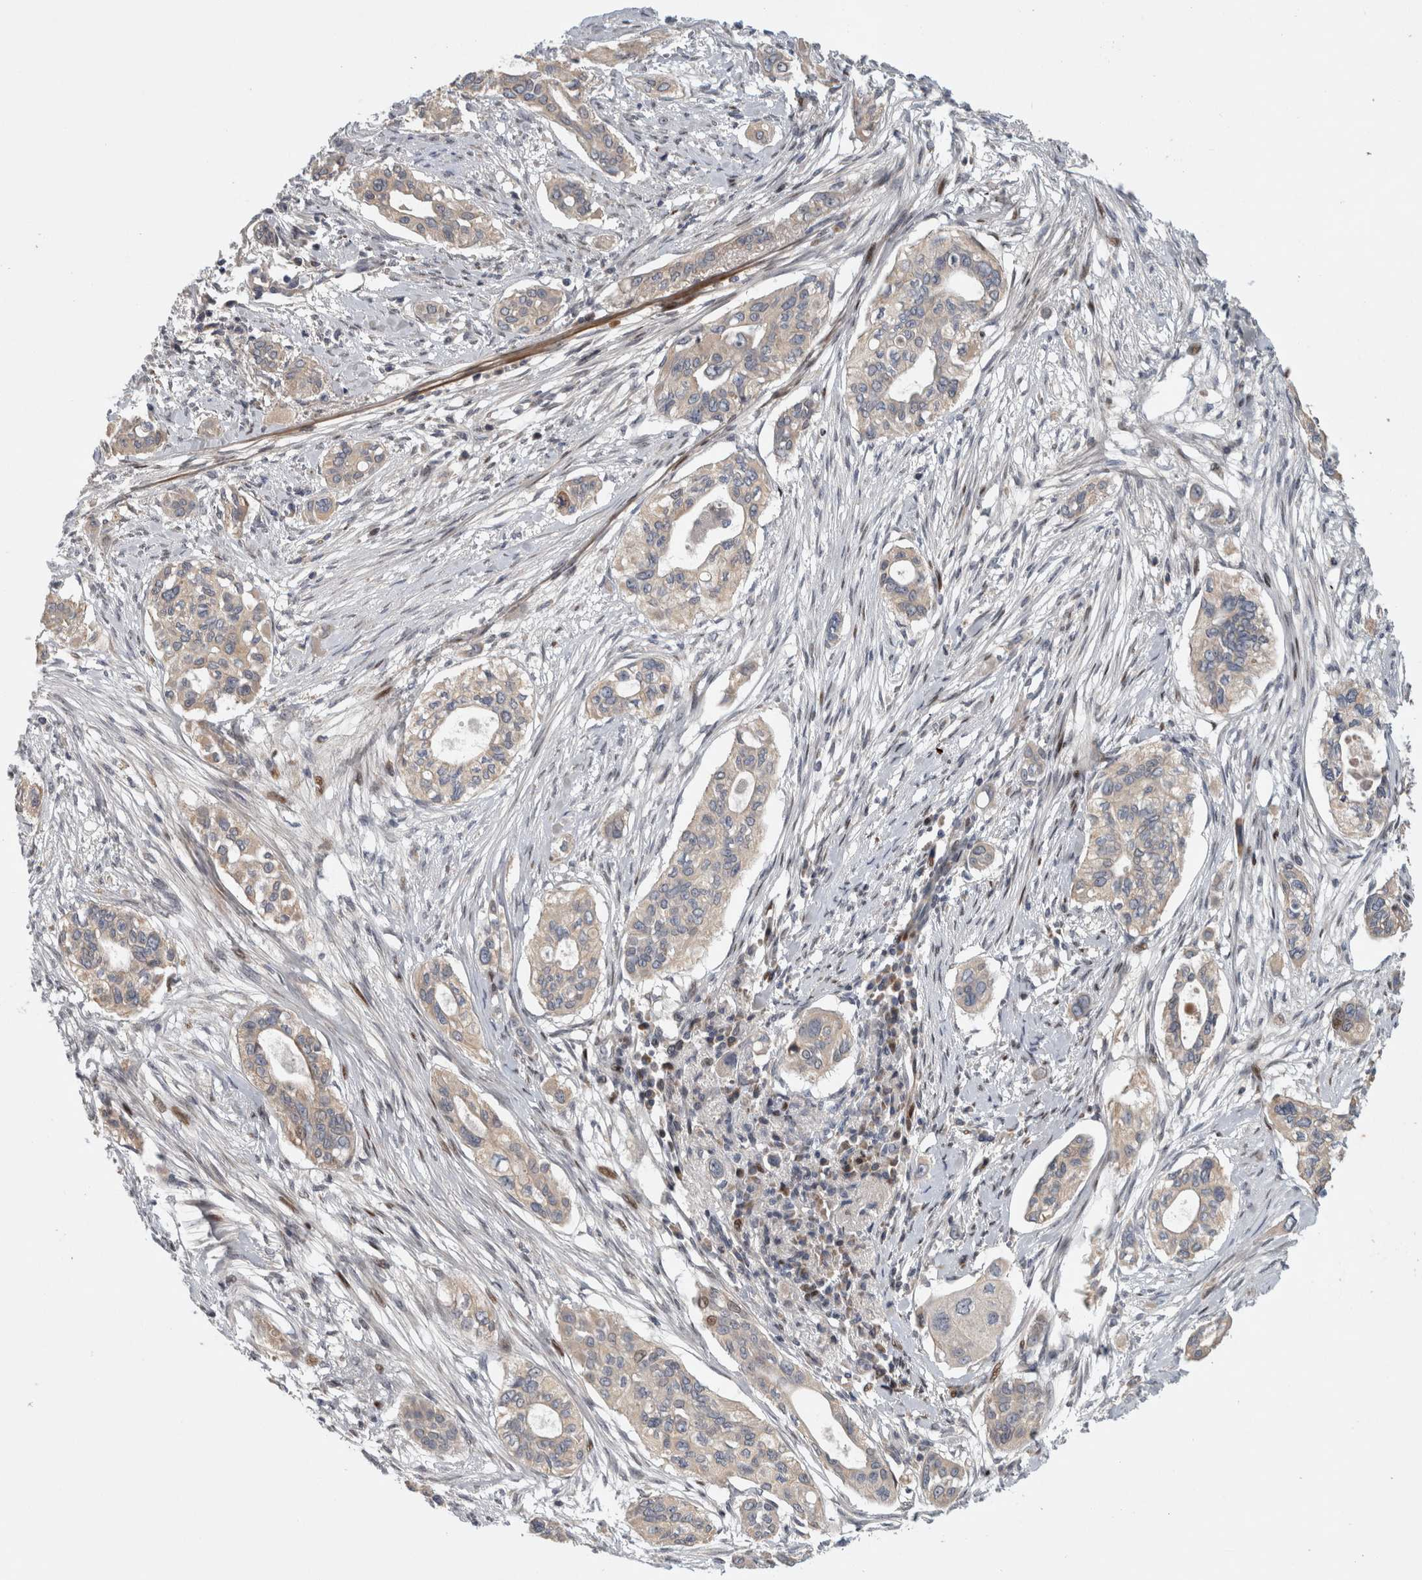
{"staining": {"intensity": "weak", "quantity": "<25%", "location": "cytoplasmic/membranous"}, "tissue": "pancreatic cancer", "cell_type": "Tumor cells", "image_type": "cancer", "snomed": [{"axis": "morphology", "description": "Adenocarcinoma, NOS"}, {"axis": "topography", "description": "Pancreas"}], "caption": "Histopathology image shows no significant protein expression in tumor cells of pancreatic cancer (adenocarcinoma). (DAB IHC, high magnification).", "gene": "RBM48", "patient": {"sex": "female", "age": 60}}